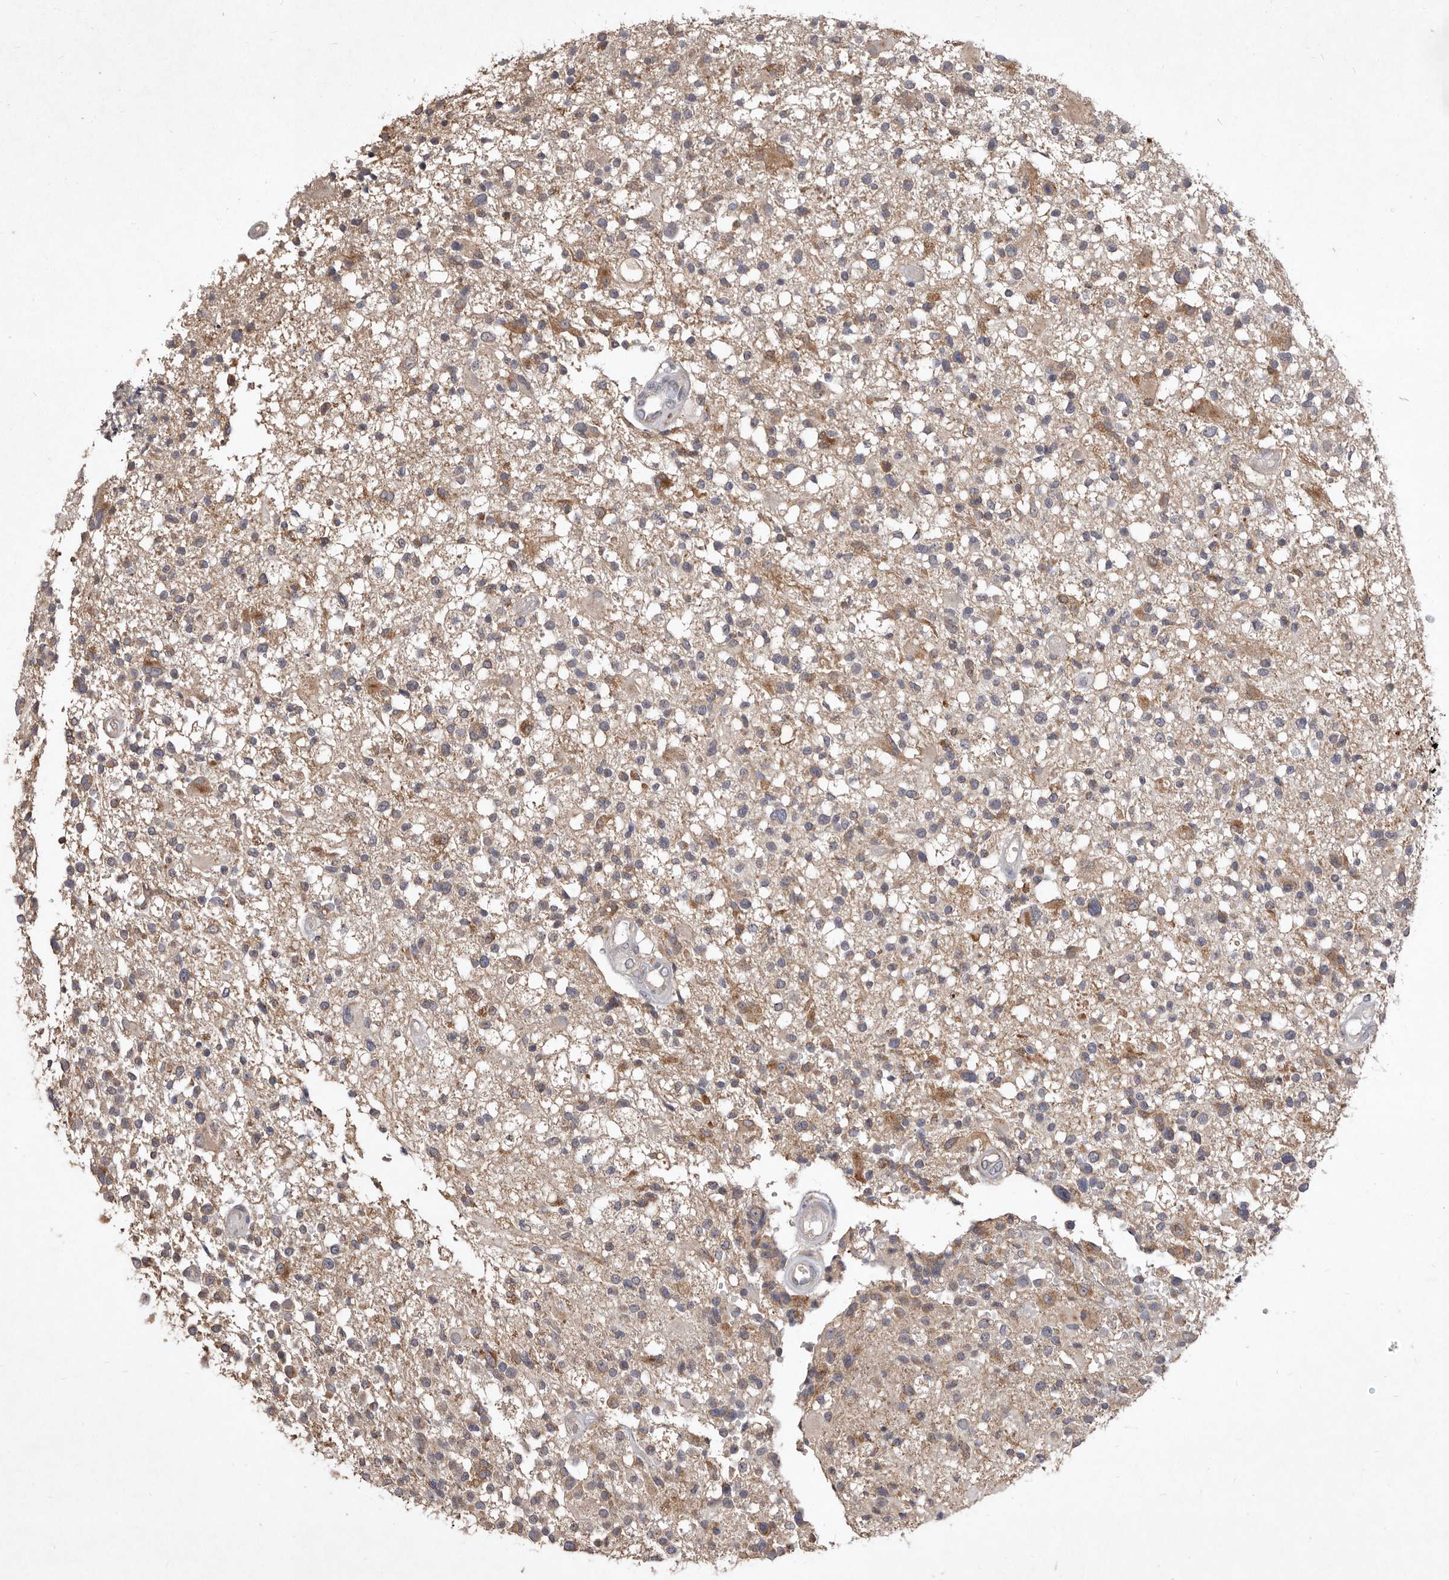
{"staining": {"intensity": "weak", "quantity": "25%-75%", "location": "cytoplasmic/membranous"}, "tissue": "glioma", "cell_type": "Tumor cells", "image_type": "cancer", "snomed": [{"axis": "morphology", "description": "Glioma, malignant, High grade"}, {"axis": "morphology", "description": "Glioblastoma, NOS"}, {"axis": "topography", "description": "Brain"}], "caption": "There is low levels of weak cytoplasmic/membranous staining in tumor cells of glioblastoma, as demonstrated by immunohistochemical staining (brown color).", "gene": "FLAD1", "patient": {"sex": "male", "age": 60}}